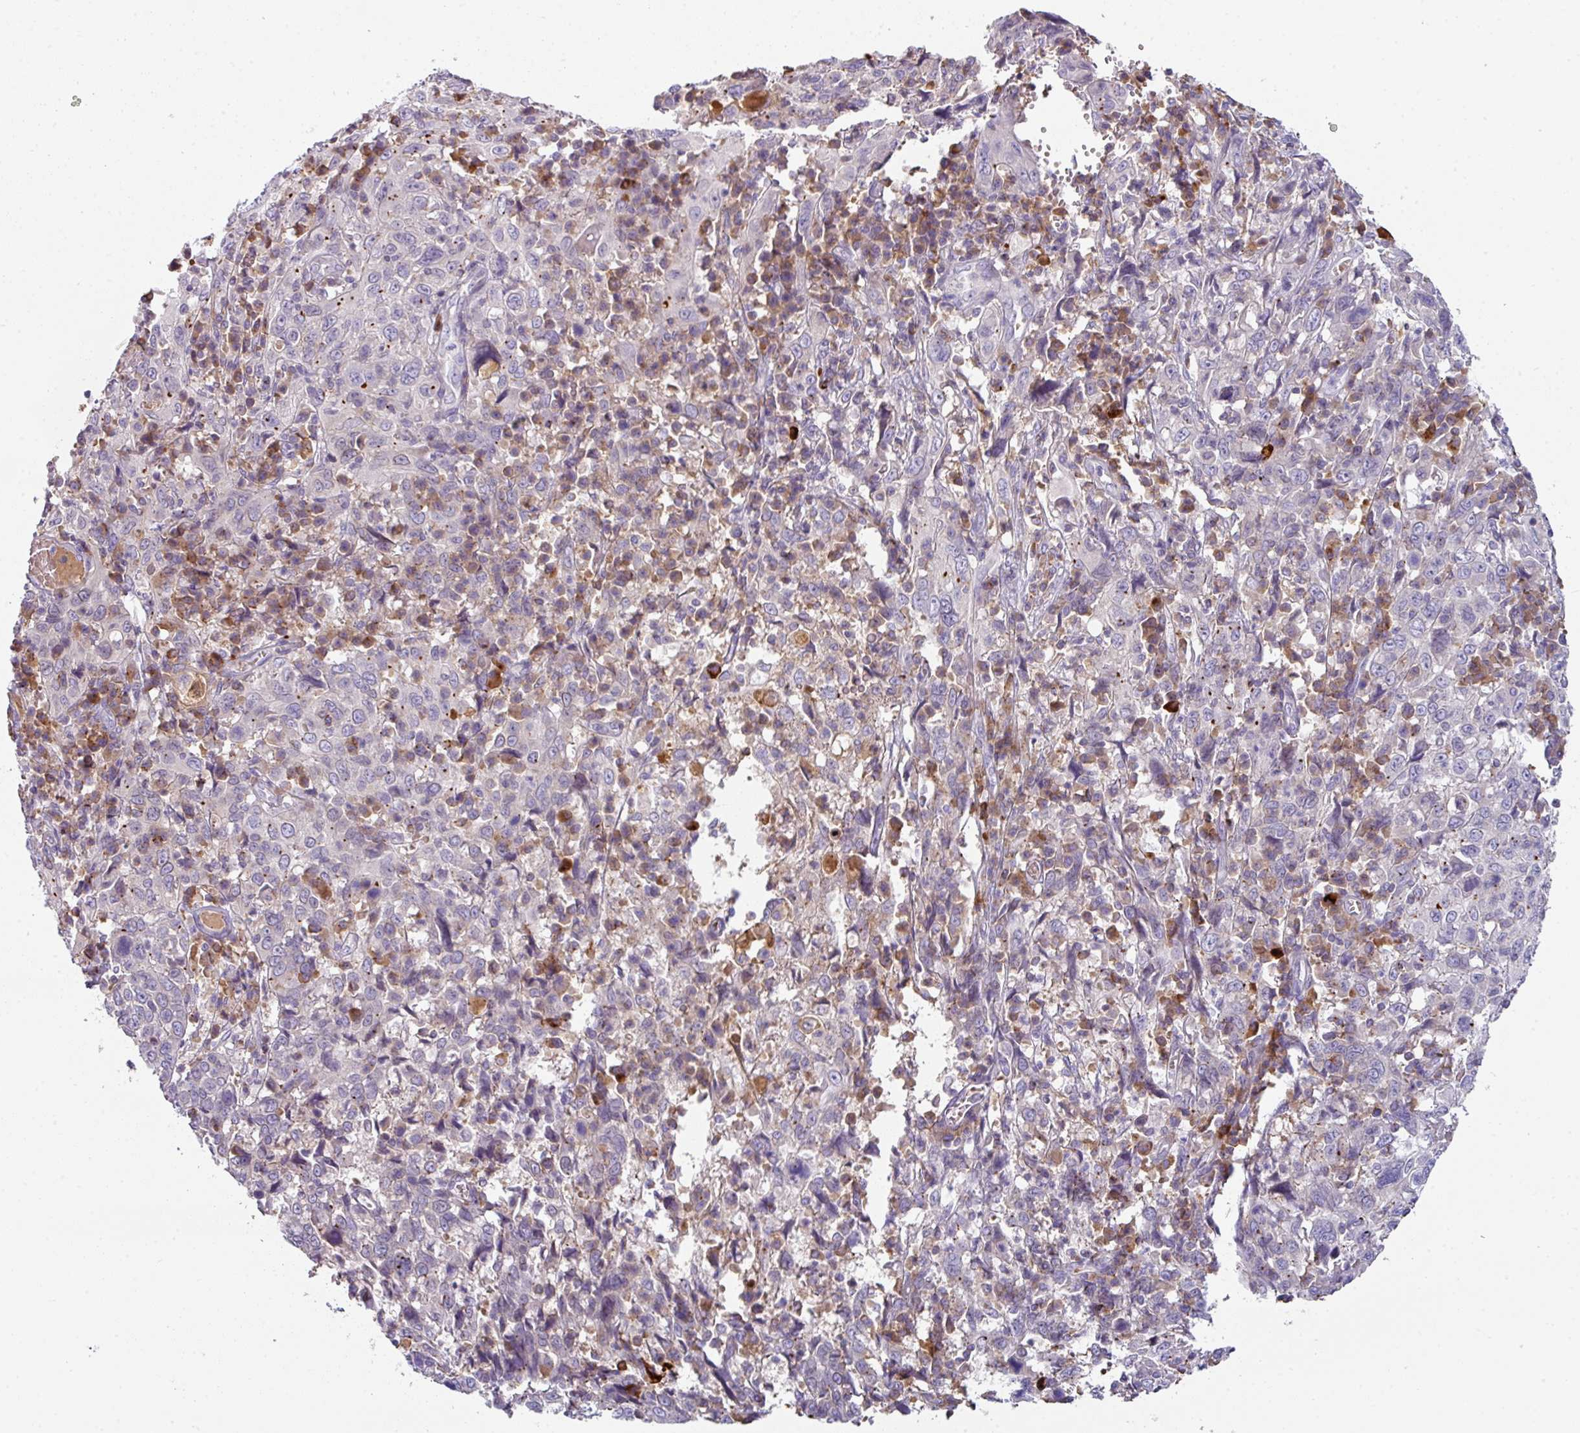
{"staining": {"intensity": "negative", "quantity": "none", "location": "none"}, "tissue": "cervical cancer", "cell_type": "Tumor cells", "image_type": "cancer", "snomed": [{"axis": "morphology", "description": "Squamous cell carcinoma, NOS"}, {"axis": "topography", "description": "Cervix"}], "caption": "Tumor cells are negative for brown protein staining in squamous cell carcinoma (cervical). Nuclei are stained in blue.", "gene": "SLAMF6", "patient": {"sex": "female", "age": 46}}